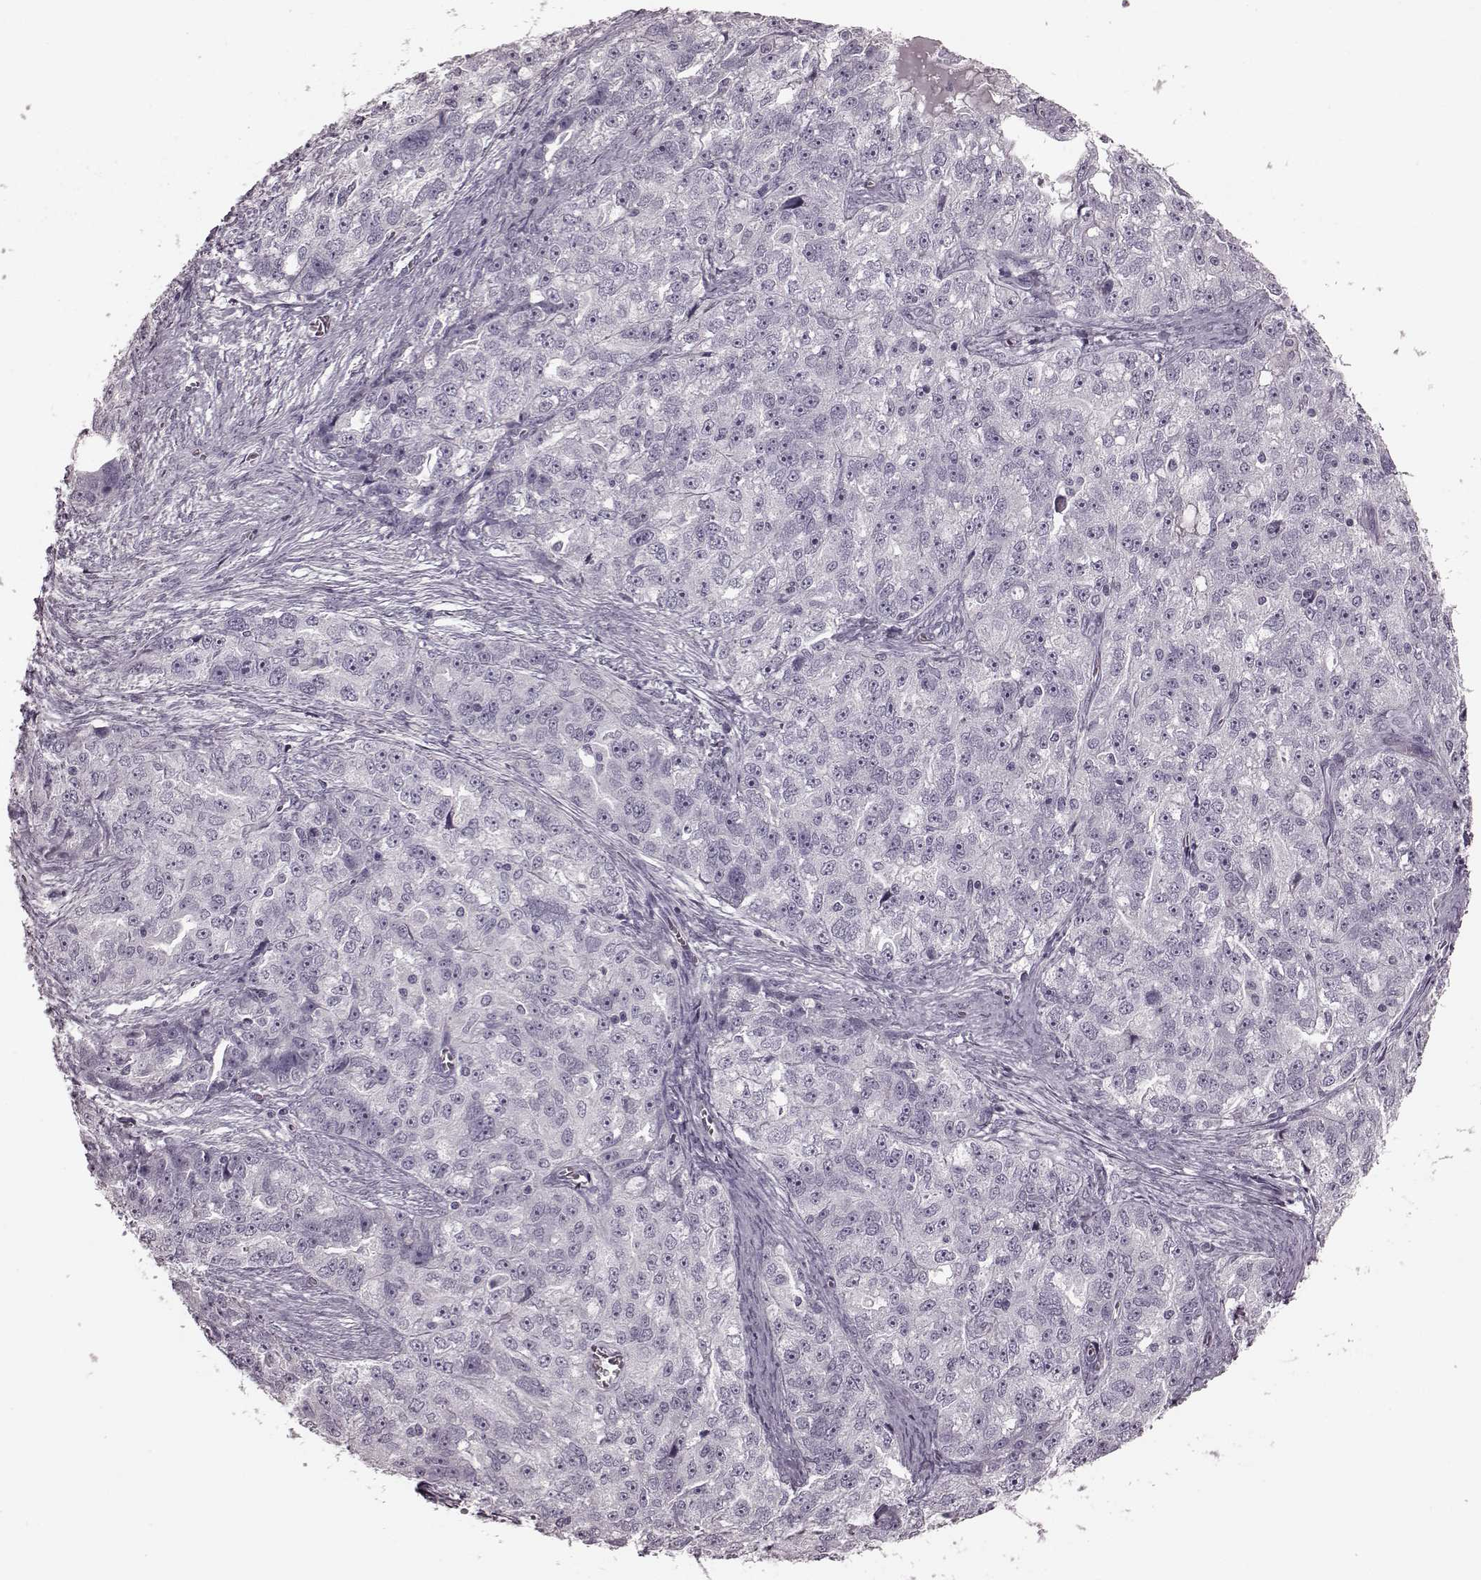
{"staining": {"intensity": "negative", "quantity": "none", "location": "none"}, "tissue": "ovarian cancer", "cell_type": "Tumor cells", "image_type": "cancer", "snomed": [{"axis": "morphology", "description": "Cystadenocarcinoma, serous, NOS"}, {"axis": "topography", "description": "Ovary"}], "caption": "The micrograph reveals no staining of tumor cells in serous cystadenocarcinoma (ovarian). Nuclei are stained in blue.", "gene": "TRPM1", "patient": {"sex": "female", "age": 51}}